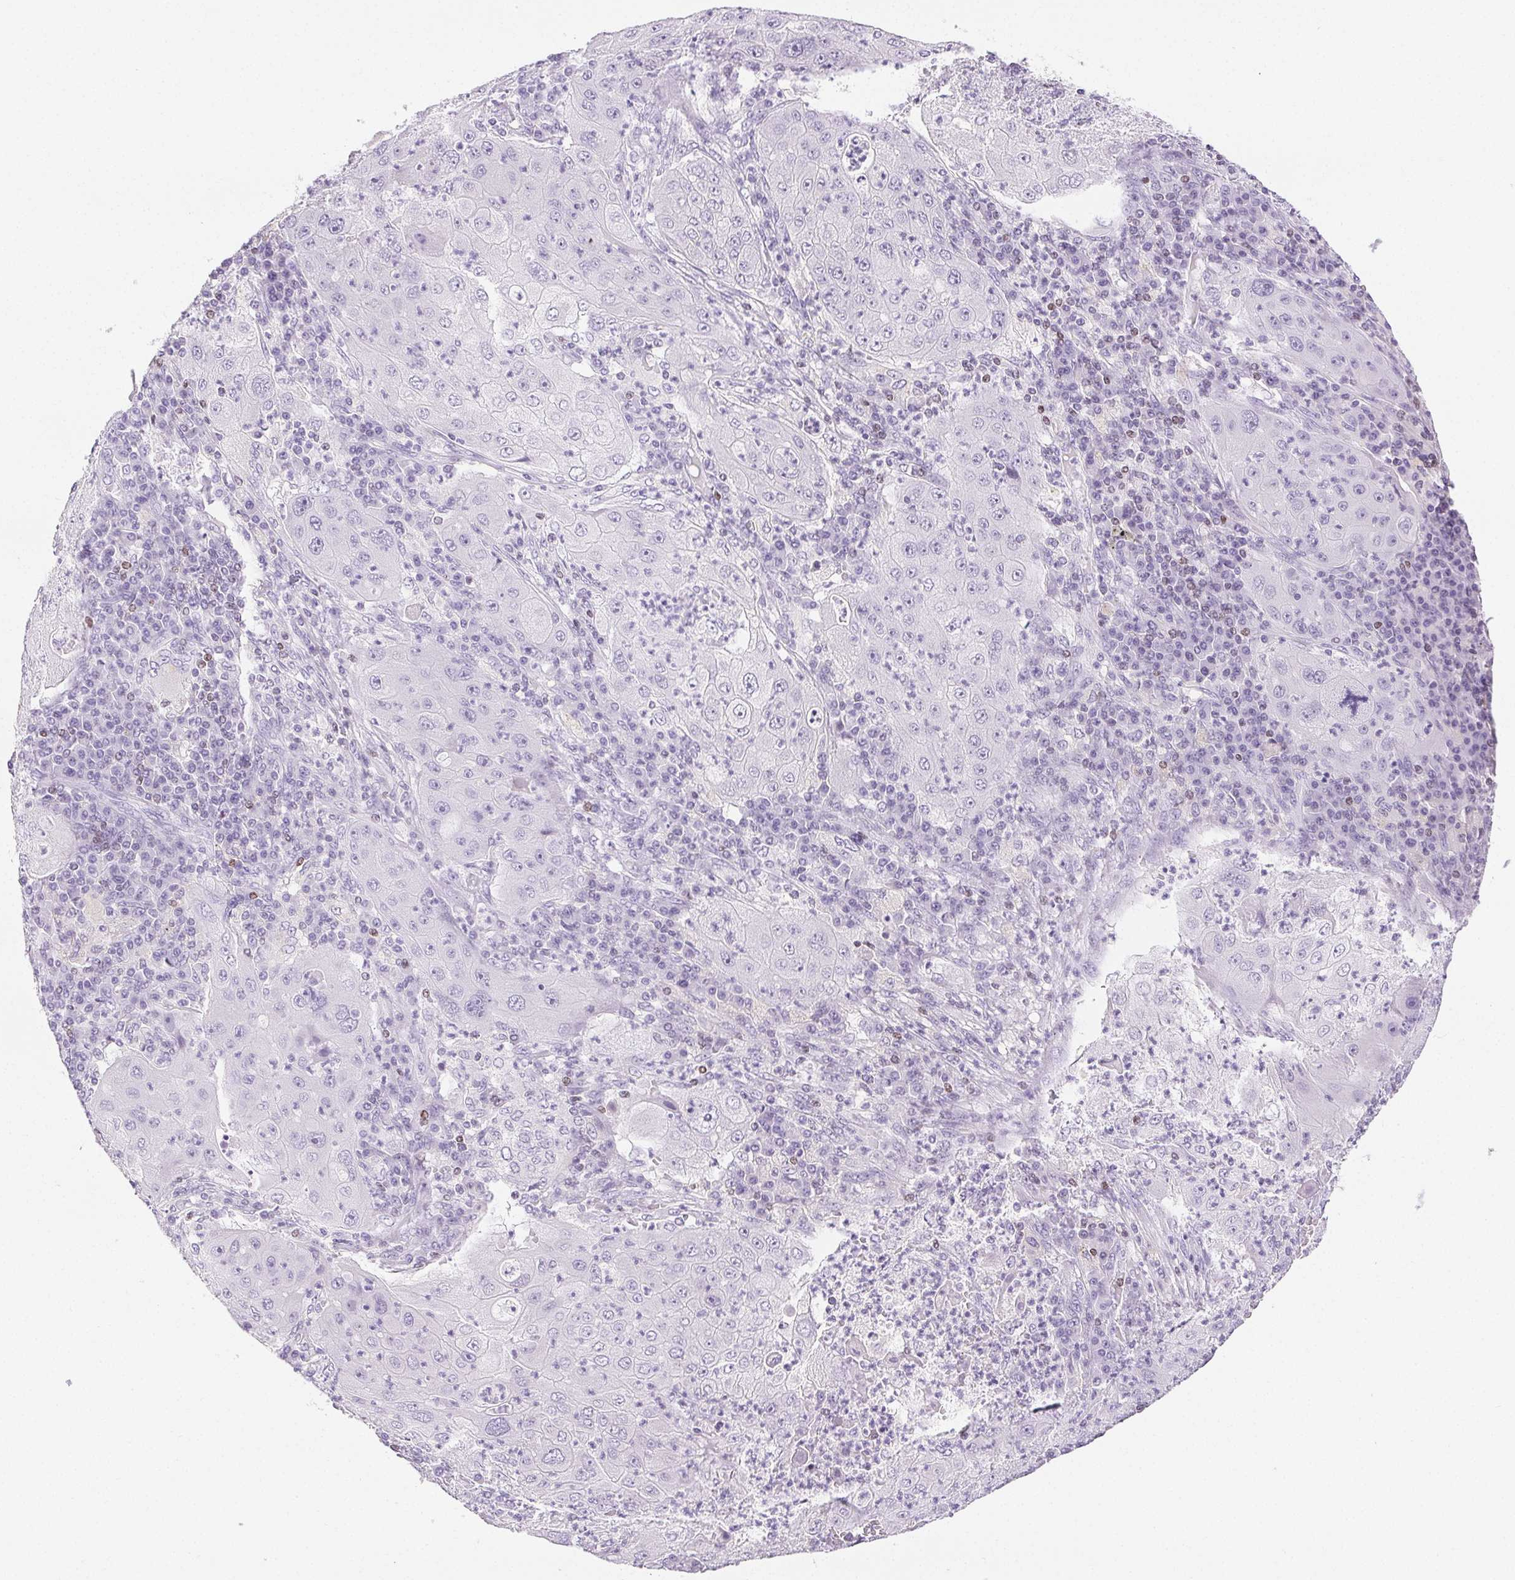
{"staining": {"intensity": "negative", "quantity": "none", "location": "none"}, "tissue": "lung cancer", "cell_type": "Tumor cells", "image_type": "cancer", "snomed": [{"axis": "morphology", "description": "Squamous cell carcinoma, NOS"}, {"axis": "topography", "description": "Lung"}], "caption": "The micrograph displays no staining of tumor cells in lung cancer (squamous cell carcinoma).", "gene": "BEND2", "patient": {"sex": "female", "age": 59}}